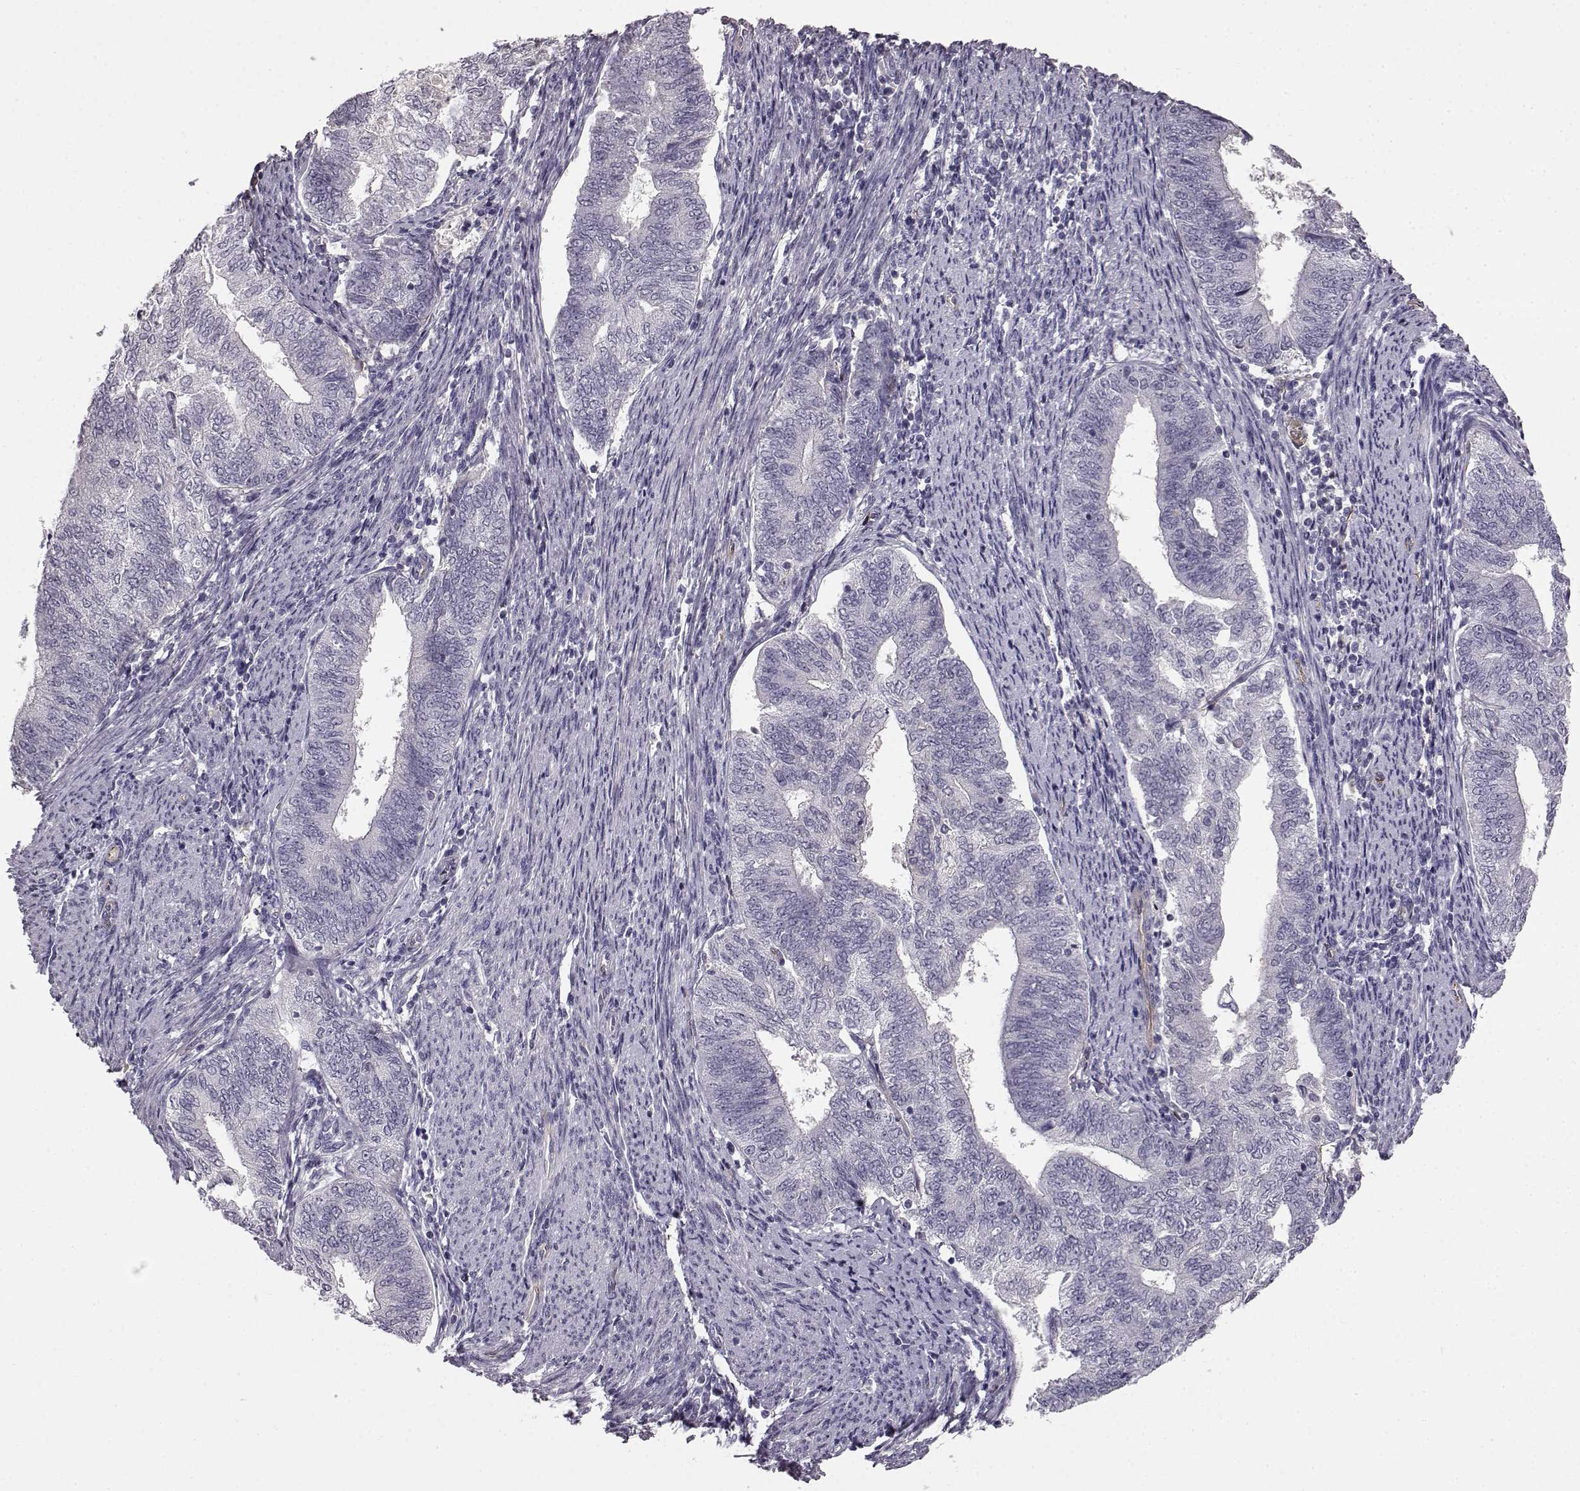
{"staining": {"intensity": "negative", "quantity": "none", "location": "none"}, "tissue": "endometrial cancer", "cell_type": "Tumor cells", "image_type": "cancer", "snomed": [{"axis": "morphology", "description": "Adenocarcinoma, NOS"}, {"axis": "topography", "description": "Endometrium"}], "caption": "Immunohistochemical staining of endometrial cancer shows no significant positivity in tumor cells.", "gene": "KRT85", "patient": {"sex": "female", "age": 65}}